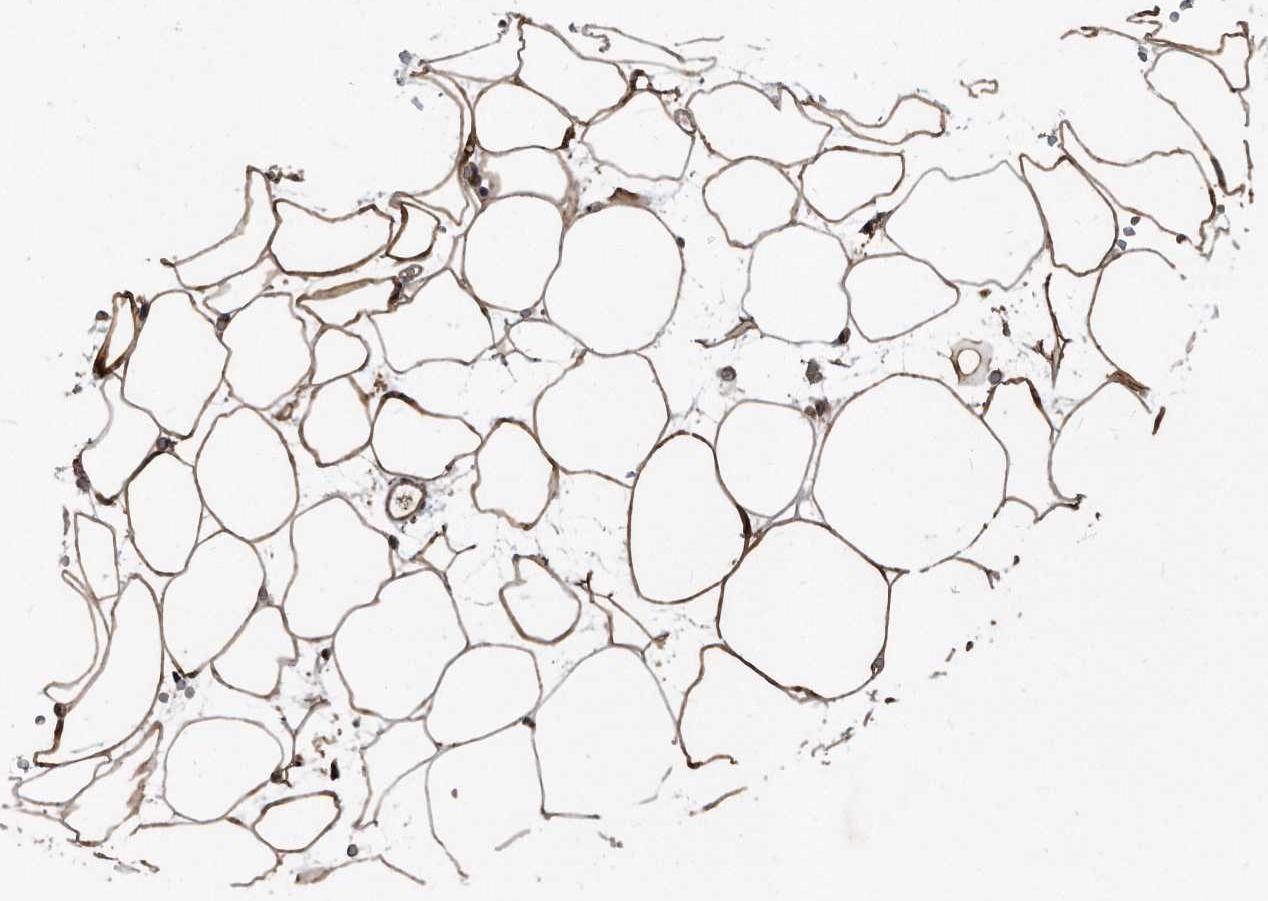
{"staining": {"intensity": "moderate", "quantity": ">75%", "location": "cytoplasmic/membranous"}, "tissue": "skin", "cell_type": "Fibroblasts", "image_type": "normal", "snomed": [{"axis": "morphology", "description": "Normal tissue, NOS"}, {"axis": "topography", "description": "Skin"}], "caption": "The image exhibits a brown stain indicating the presence of a protein in the cytoplasmic/membranous of fibroblasts in skin. The protein of interest is stained brown, and the nuclei are stained in blue (DAB (3,3'-diaminobenzidine) IHC with brightfield microscopy, high magnification).", "gene": "FAM136A", "patient": {"sex": "female", "age": 17}}